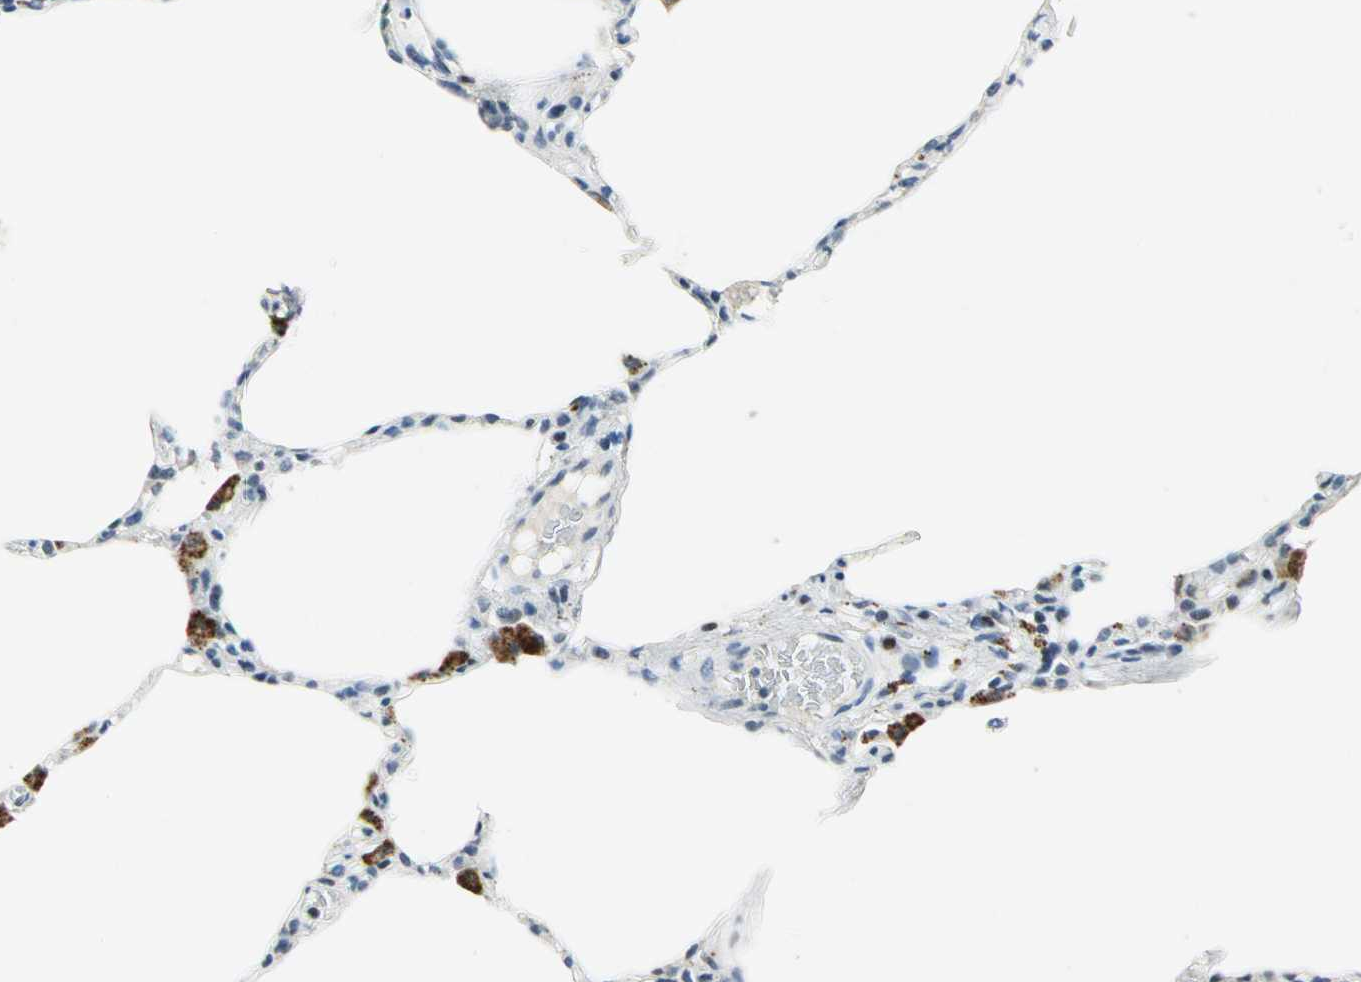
{"staining": {"intensity": "negative", "quantity": "none", "location": "none"}, "tissue": "lung", "cell_type": "Alveolar cells", "image_type": "normal", "snomed": [{"axis": "morphology", "description": "Normal tissue, NOS"}, {"axis": "topography", "description": "Lung"}], "caption": "IHC of unremarkable human lung reveals no staining in alveolar cells.", "gene": "RAD17", "patient": {"sex": "female", "age": 49}}